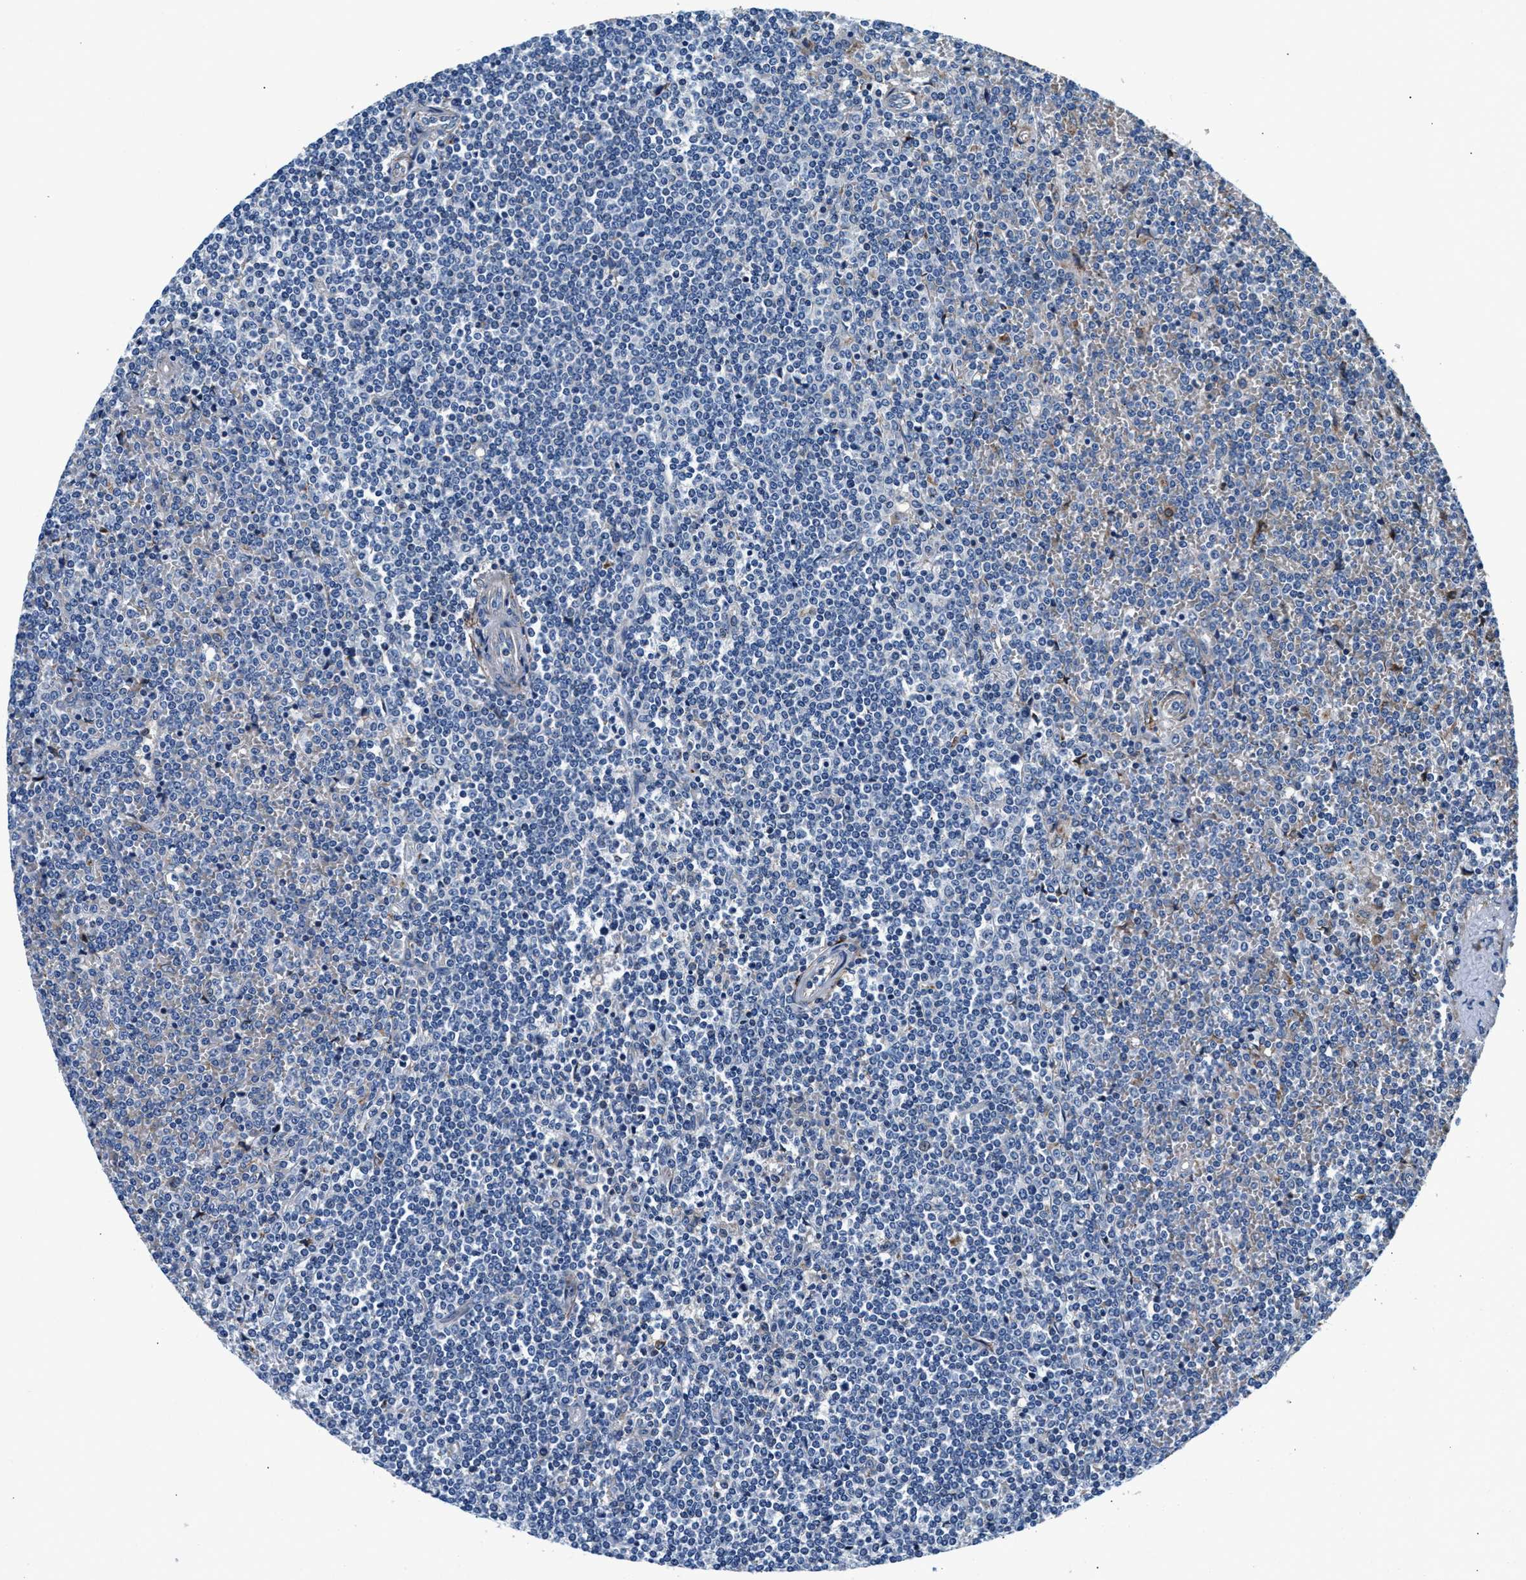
{"staining": {"intensity": "negative", "quantity": "none", "location": "none"}, "tissue": "lymphoma", "cell_type": "Tumor cells", "image_type": "cancer", "snomed": [{"axis": "morphology", "description": "Malignant lymphoma, non-Hodgkin's type, Low grade"}, {"axis": "topography", "description": "Spleen"}], "caption": "Tumor cells are negative for protein expression in human lymphoma.", "gene": "SLFN11", "patient": {"sex": "female", "age": 19}}